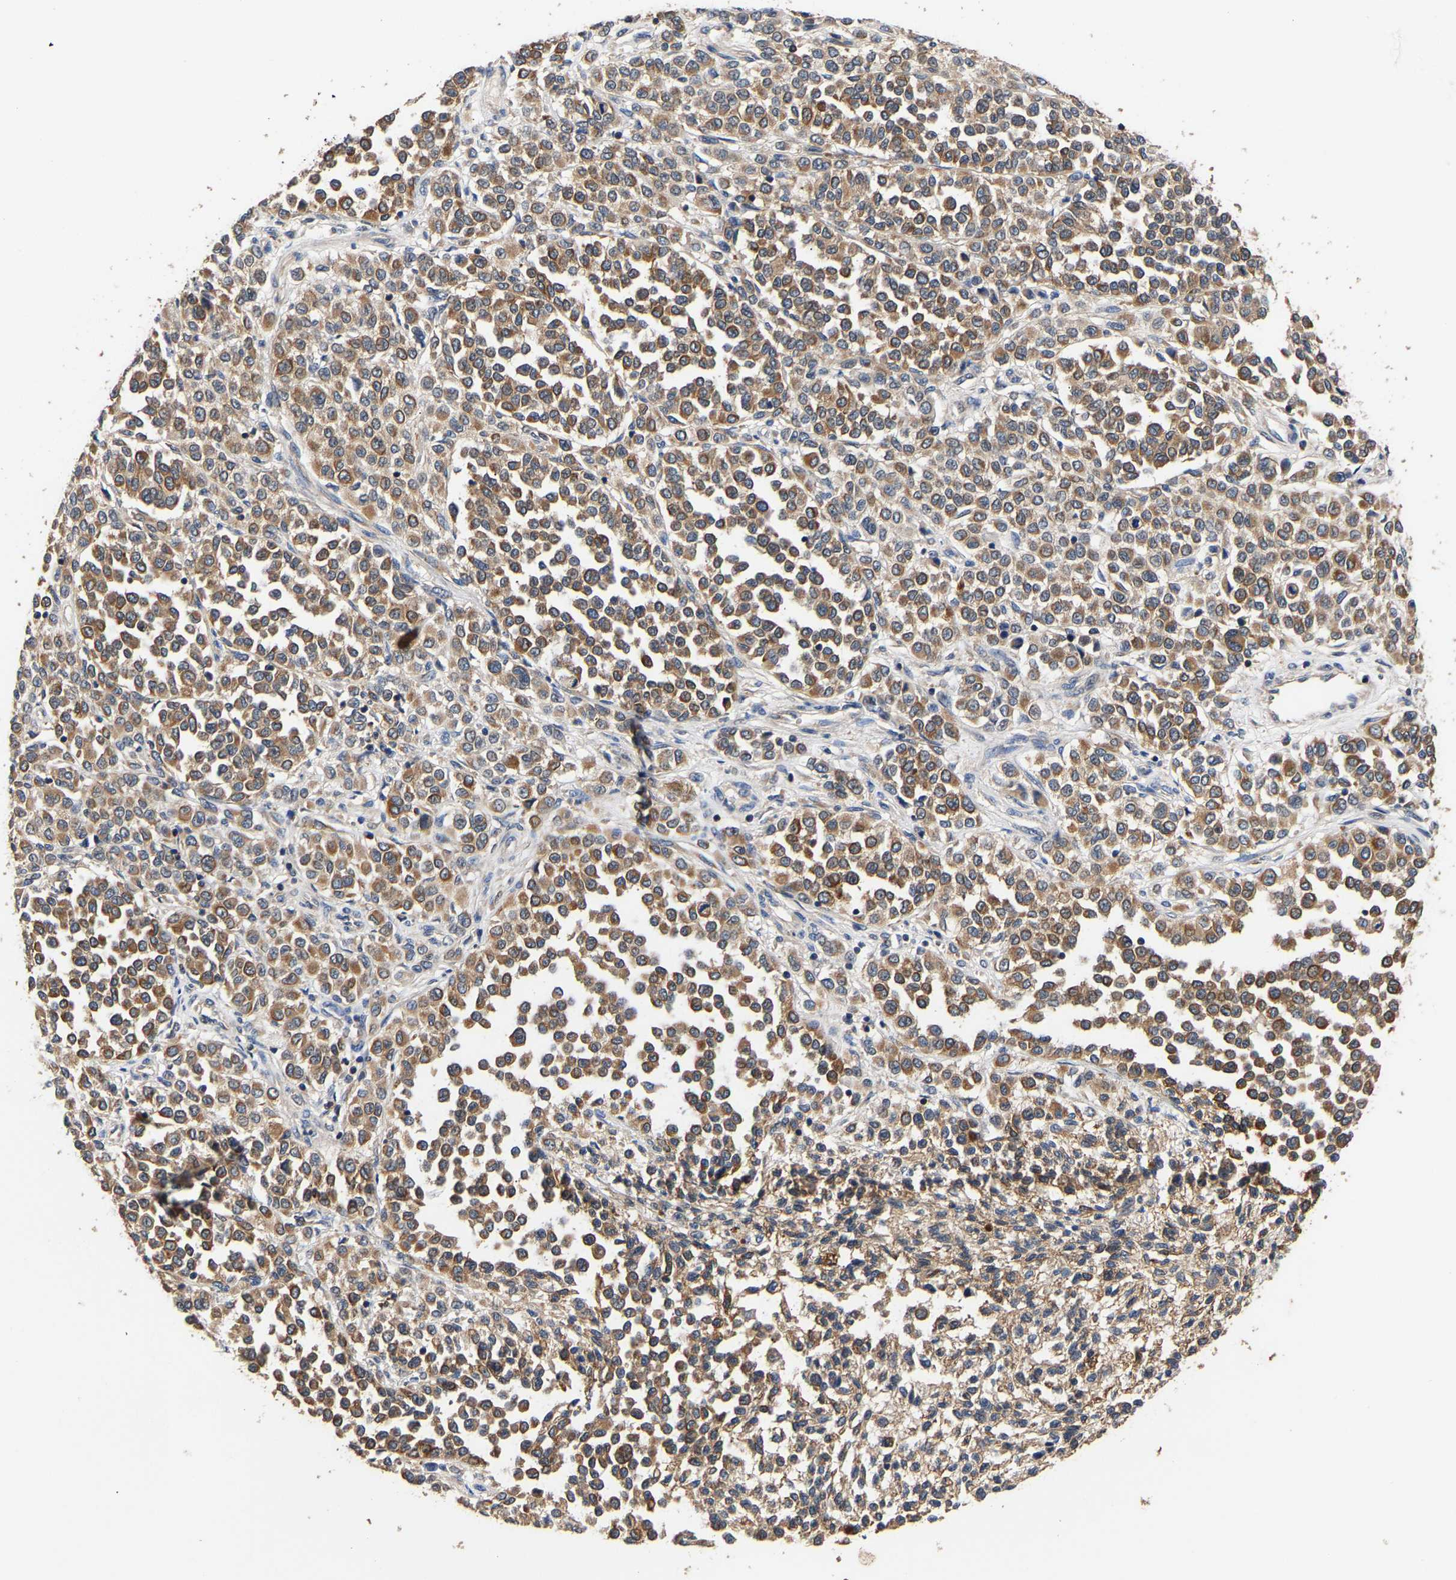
{"staining": {"intensity": "moderate", "quantity": ">75%", "location": "cytoplasmic/membranous"}, "tissue": "melanoma", "cell_type": "Tumor cells", "image_type": "cancer", "snomed": [{"axis": "morphology", "description": "Malignant melanoma, Metastatic site"}, {"axis": "topography", "description": "Pancreas"}], "caption": "Malignant melanoma (metastatic site) stained with a protein marker shows moderate staining in tumor cells.", "gene": "LRBA", "patient": {"sex": "female", "age": 30}}